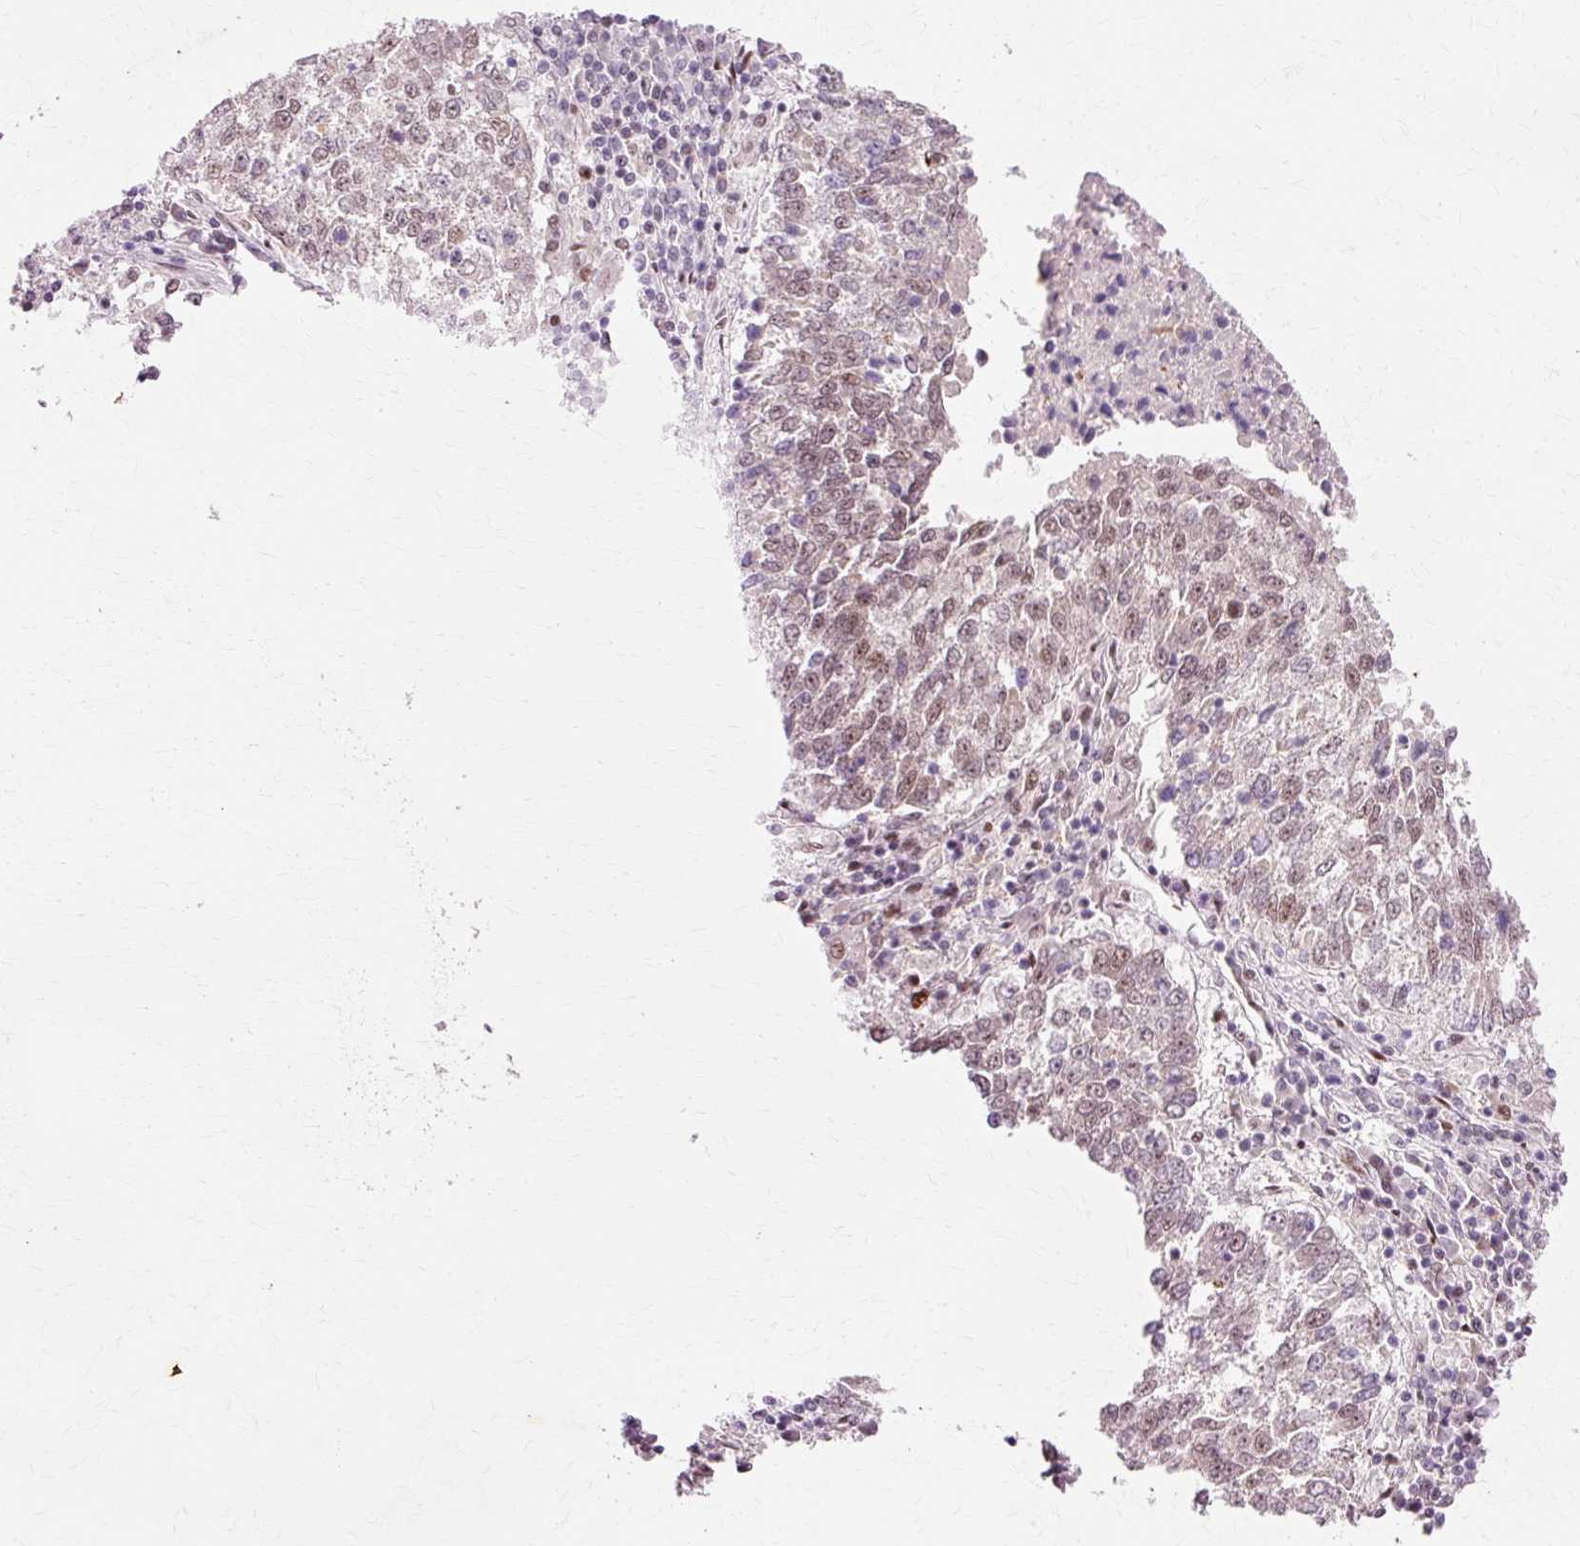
{"staining": {"intensity": "weak", "quantity": ">75%", "location": "nuclear"}, "tissue": "lung cancer", "cell_type": "Tumor cells", "image_type": "cancer", "snomed": [{"axis": "morphology", "description": "Squamous cell carcinoma, NOS"}, {"axis": "topography", "description": "Lung"}], "caption": "A brown stain shows weak nuclear staining of a protein in lung squamous cell carcinoma tumor cells. The protein is shown in brown color, while the nuclei are stained blue.", "gene": "MACROD2", "patient": {"sex": "male", "age": 73}}